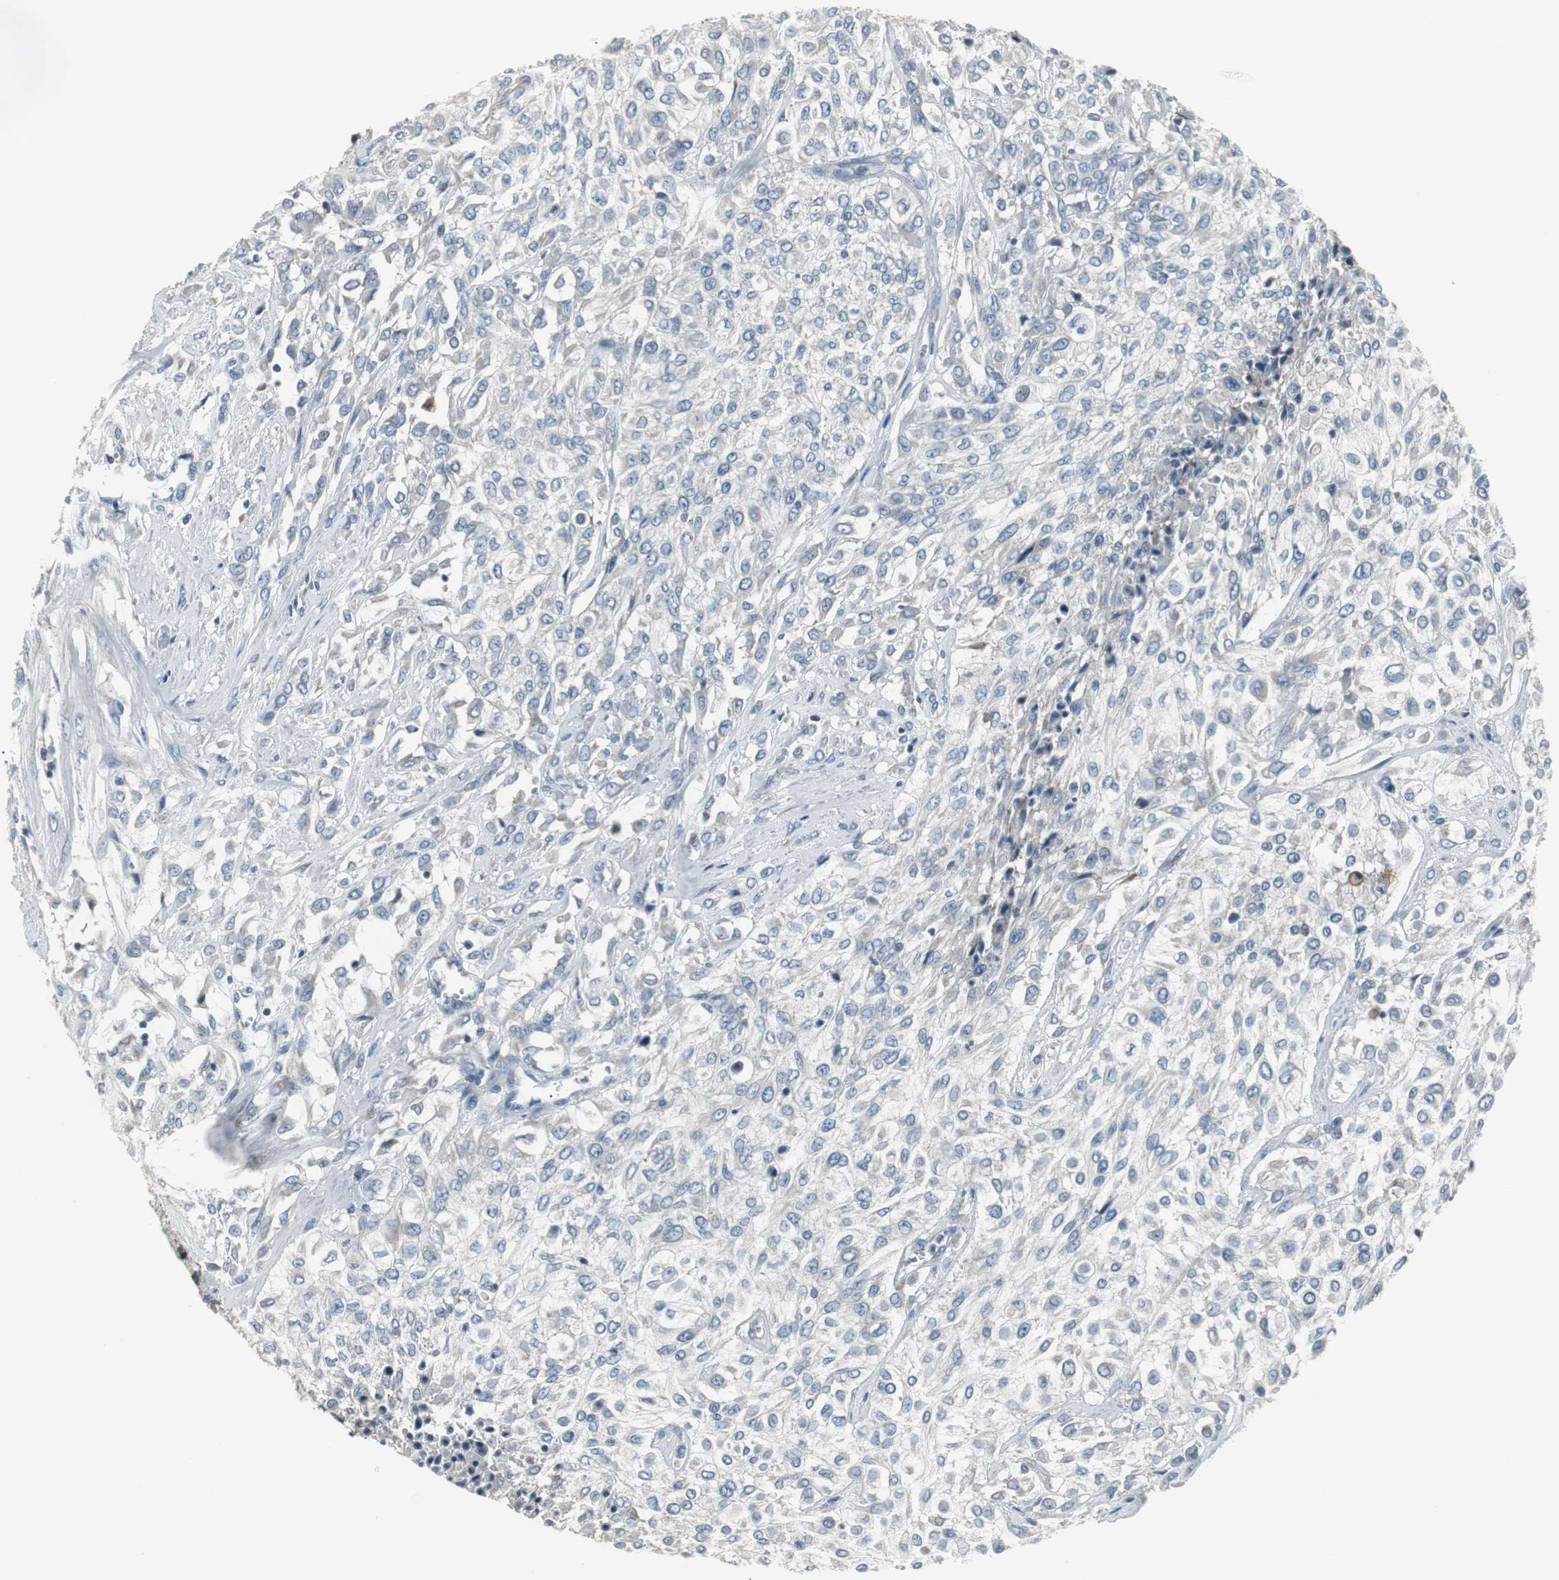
{"staining": {"intensity": "negative", "quantity": "none", "location": "none"}, "tissue": "urothelial cancer", "cell_type": "Tumor cells", "image_type": "cancer", "snomed": [{"axis": "morphology", "description": "Urothelial carcinoma, High grade"}, {"axis": "topography", "description": "Urinary bladder"}], "caption": "DAB (3,3'-diaminobenzidine) immunohistochemical staining of human high-grade urothelial carcinoma shows no significant staining in tumor cells.", "gene": "SLC2A5", "patient": {"sex": "male", "age": 57}}